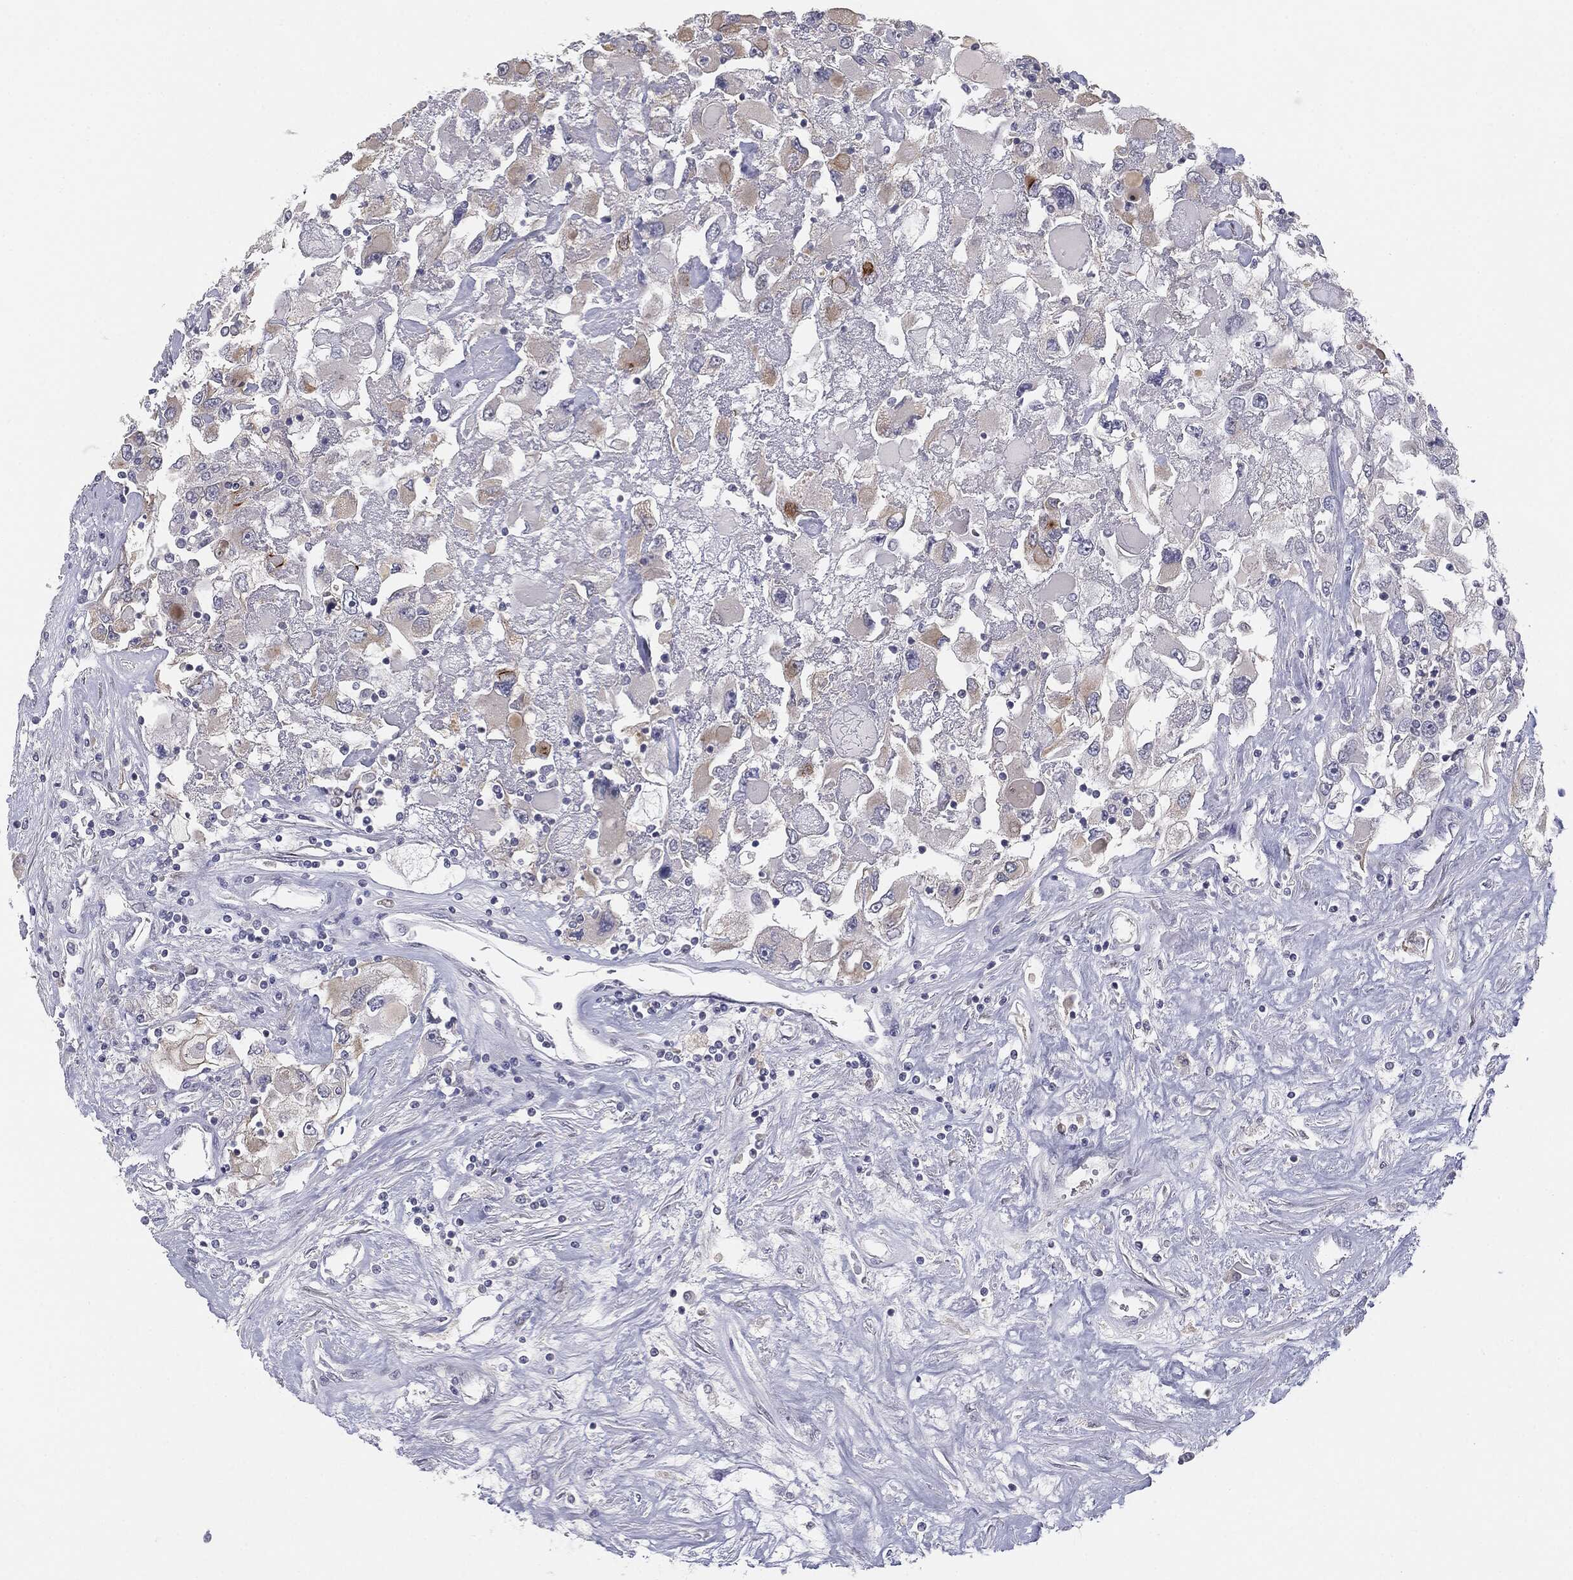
{"staining": {"intensity": "negative", "quantity": "none", "location": "none"}, "tissue": "renal cancer", "cell_type": "Tumor cells", "image_type": "cancer", "snomed": [{"axis": "morphology", "description": "Adenocarcinoma, NOS"}, {"axis": "topography", "description": "Kidney"}], "caption": "This is a micrograph of immunohistochemistry (IHC) staining of renal cancer, which shows no positivity in tumor cells.", "gene": "MUC1", "patient": {"sex": "female", "age": 52}}